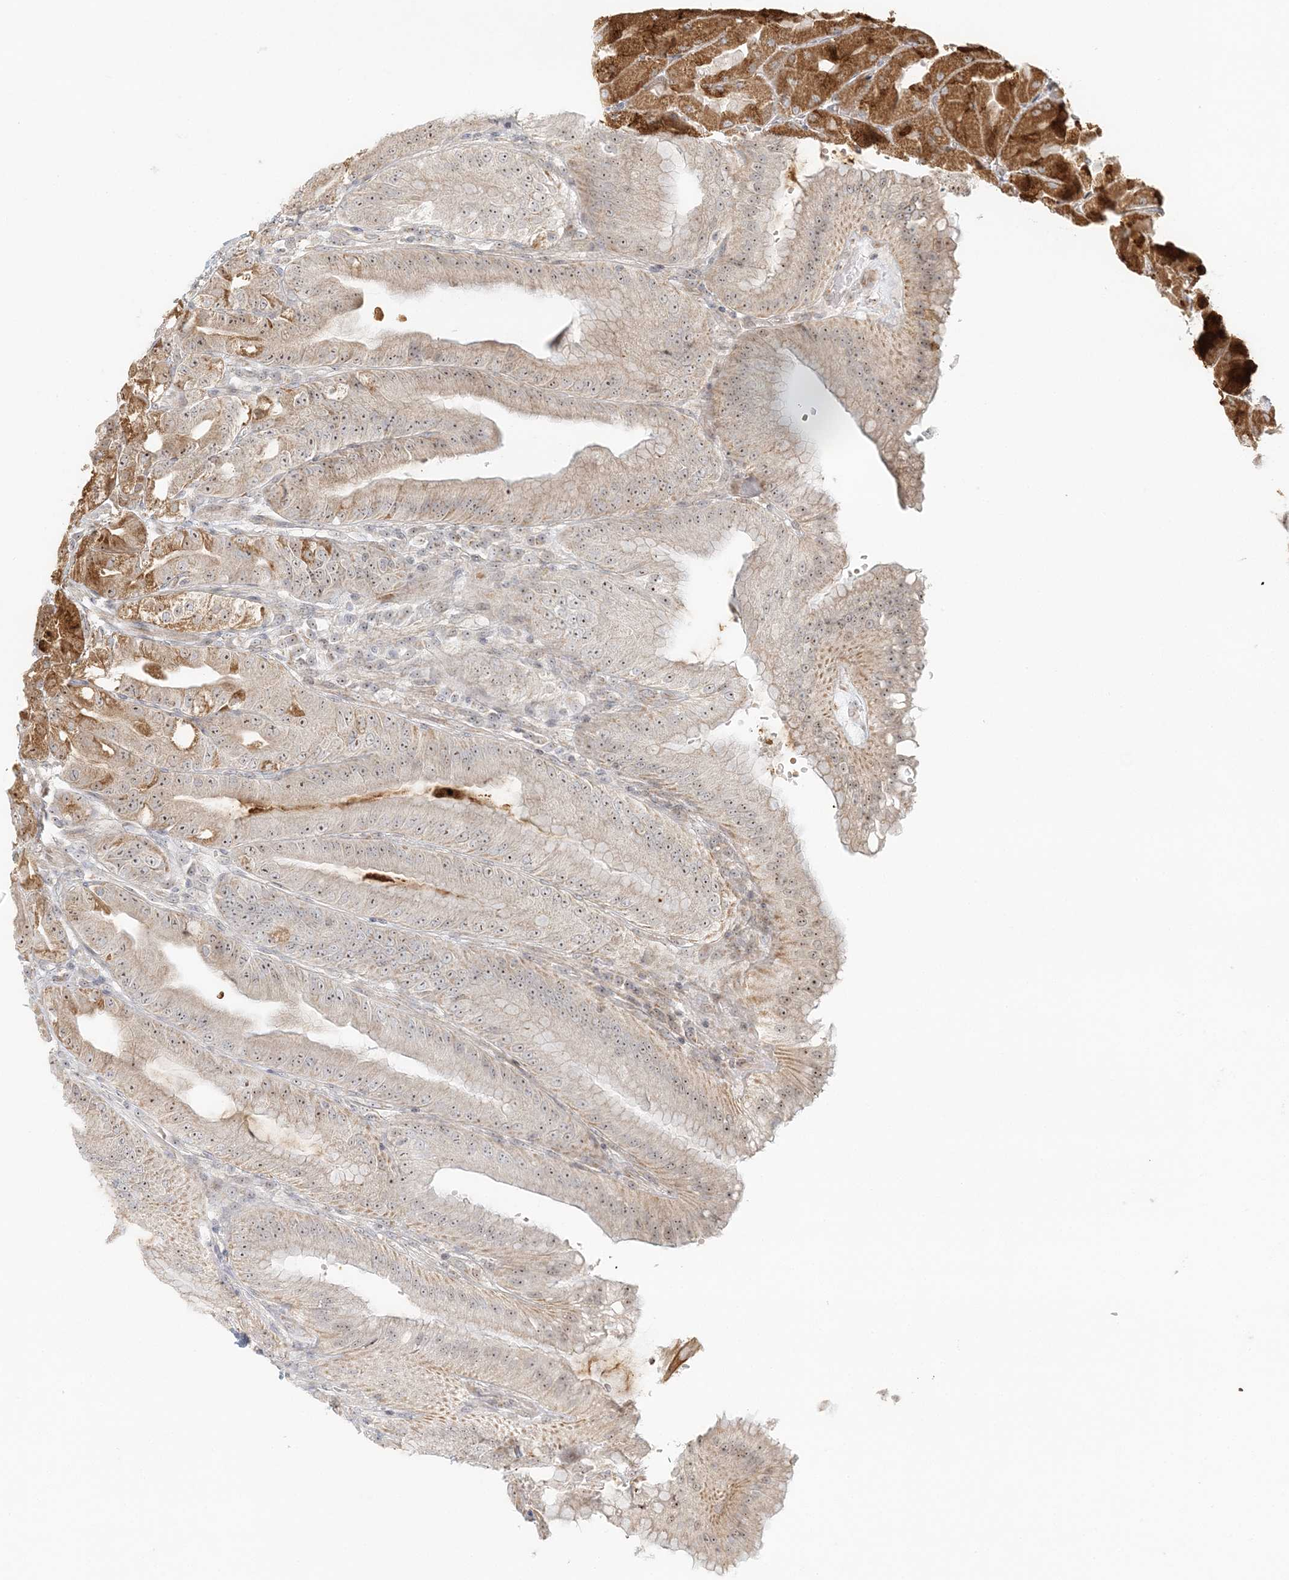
{"staining": {"intensity": "moderate", "quantity": "25%-75%", "location": "cytoplasmic/membranous,nuclear"}, "tissue": "stomach", "cell_type": "Glandular cells", "image_type": "normal", "snomed": [{"axis": "morphology", "description": "Normal tissue, NOS"}, {"axis": "topography", "description": "Stomach, upper"}, {"axis": "topography", "description": "Stomach, lower"}], "caption": "Glandular cells demonstrate medium levels of moderate cytoplasmic/membranous,nuclear expression in approximately 25%-75% of cells in normal human stomach. Using DAB (brown) and hematoxylin (blue) stains, captured at high magnification using brightfield microscopy.", "gene": "UBE2F", "patient": {"sex": "male", "age": 71}}